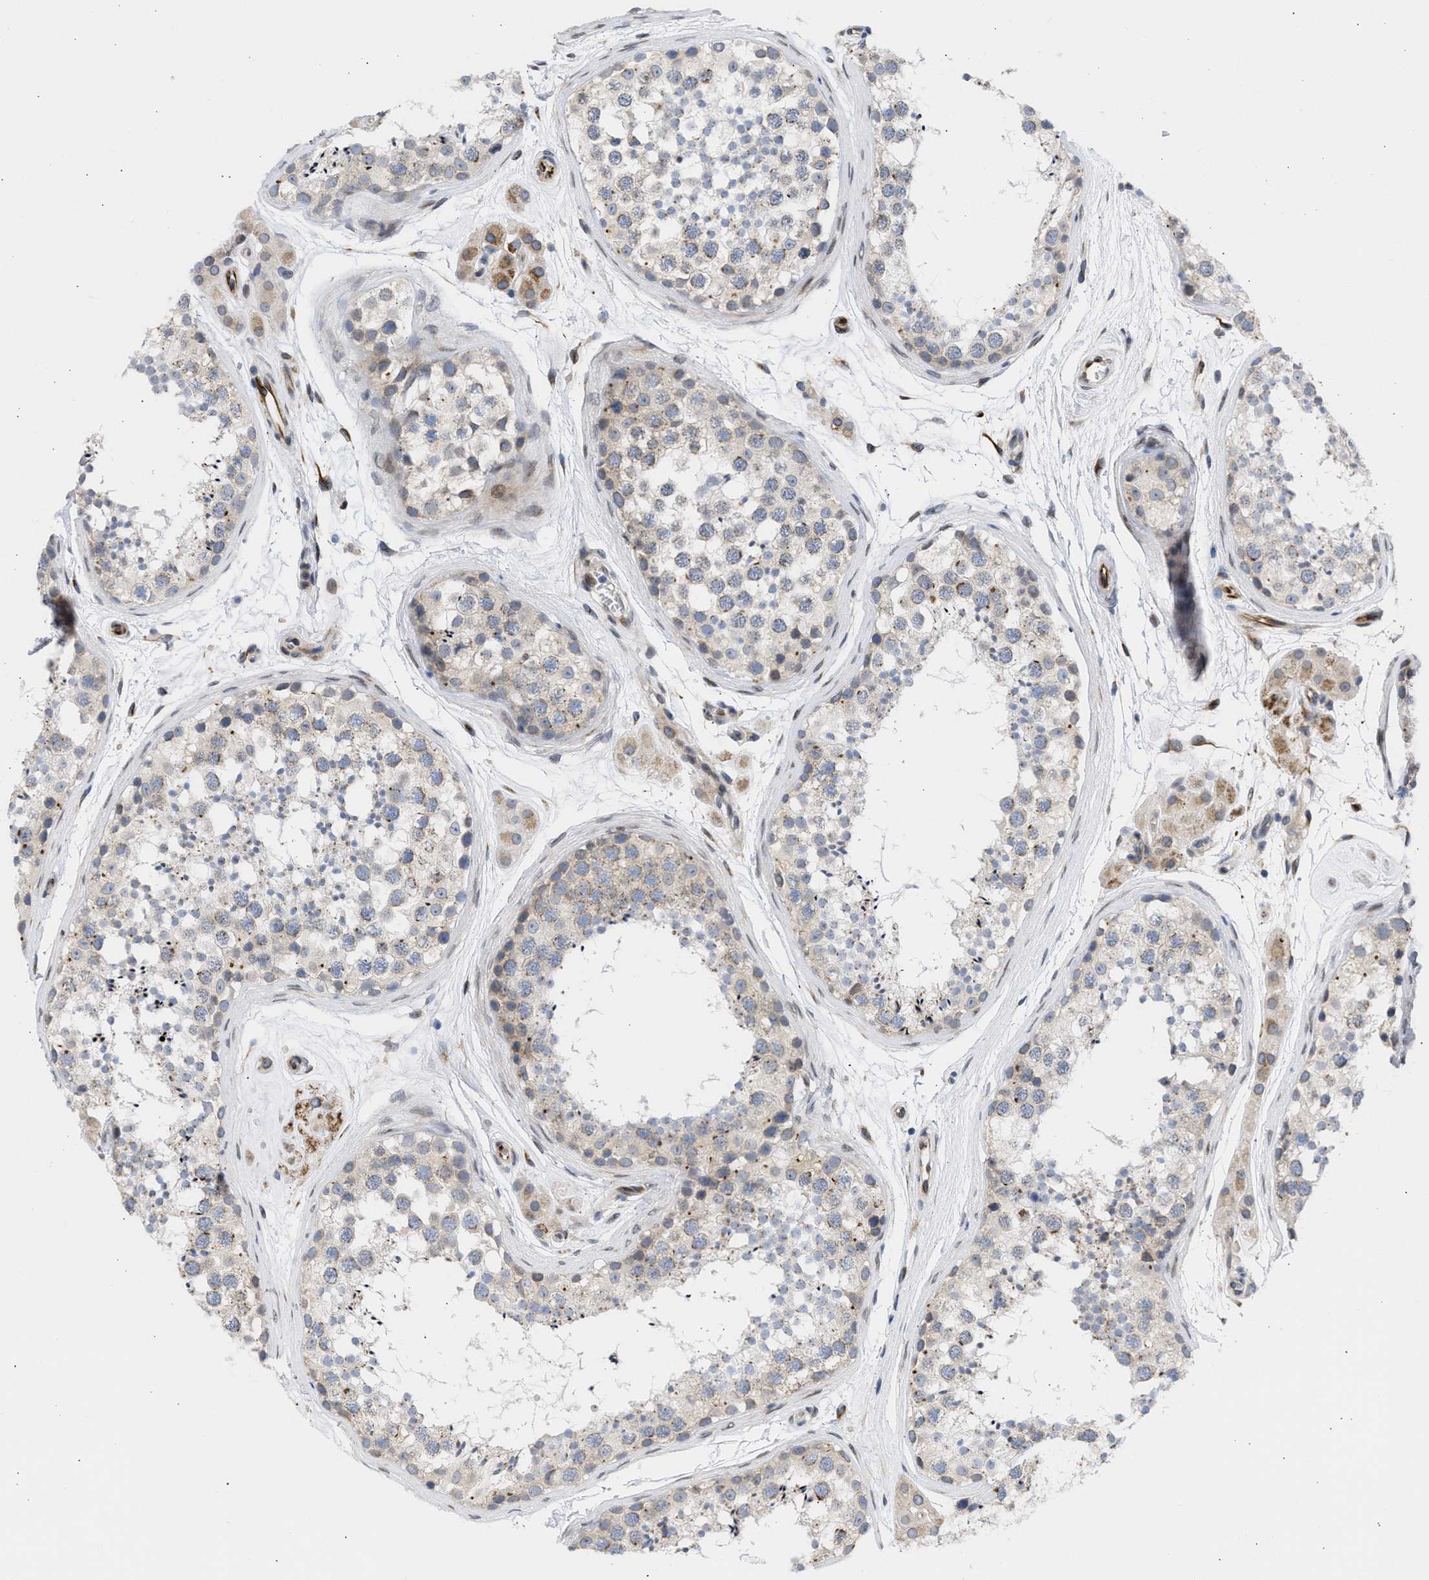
{"staining": {"intensity": "weak", "quantity": "<25%", "location": "cytoplasmic/membranous"}, "tissue": "testis", "cell_type": "Cells in seminiferous ducts", "image_type": "normal", "snomed": [{"axis": "morphology", "description": "Normal tissue, NOS"}, {"axis": "topography", "description": "Testis"}], "caption": "This is a photomicrograph of immunohistochemistry (IHC) staining of benign testis, which shows no expression in cells in seminiferous ducts. Nuclei are stained in blue.", "gene": "NUP35", "patient": {"sex": "male", "age": 56}}